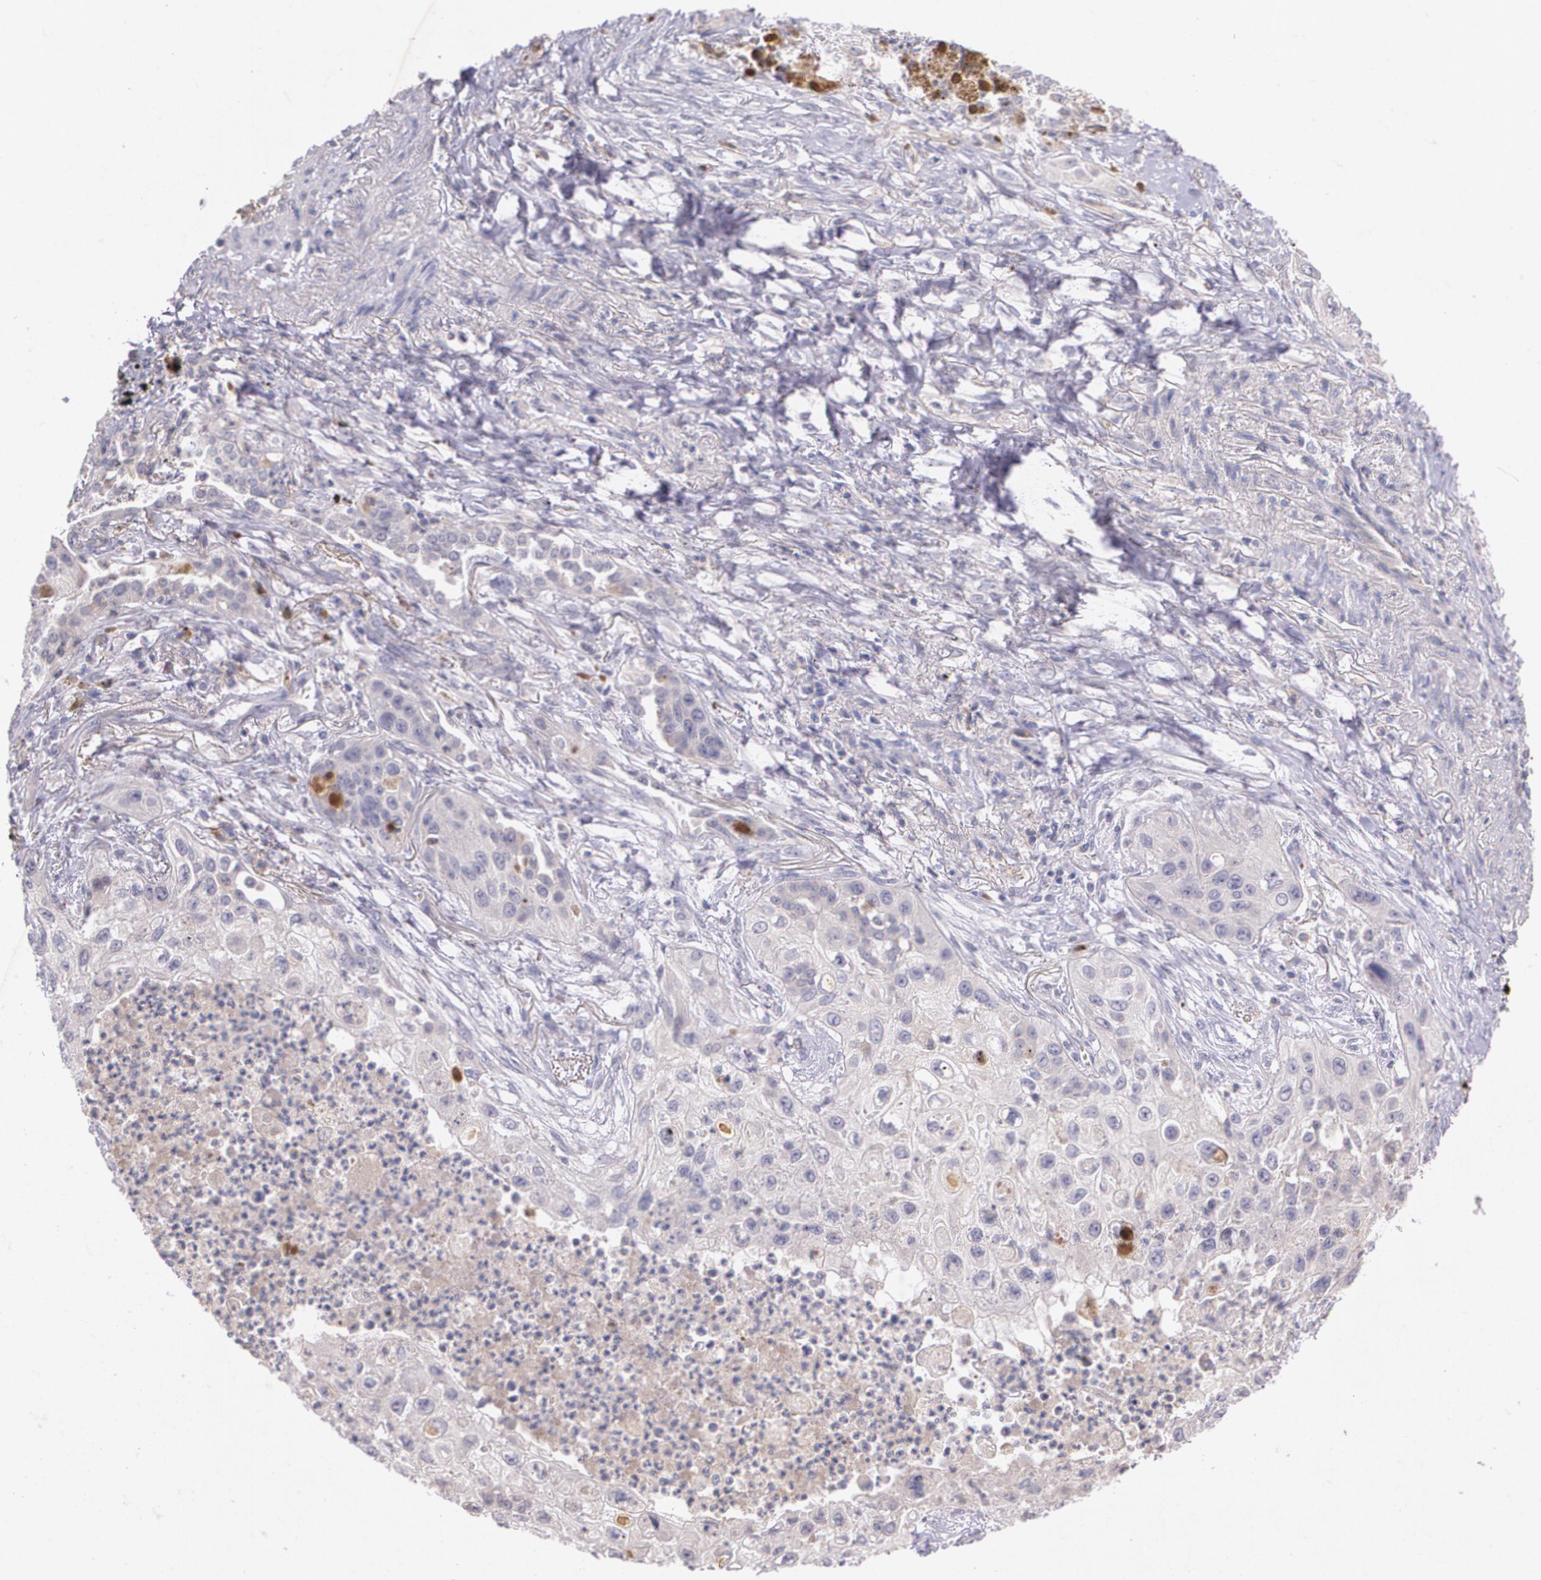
{"staining": {"intensity": "weak", "quantity": "25%-75%", "location": "cytoplasmic/membranous"}, "tissue": "lung cancer", "cell_type": "Tumor cells", "image_type": "cancer", "snomed": [{"axis": "morphology", "description": "Squamous cell carcinoma, NOS"}, {"axis": "topography", "description": "Lung"}], "caption": "Lung cancer stained with a brown dye shows weak cytoplasmic/membranous positive positivity in approximately 25%-75% of tumor cells.", "gene": "TM4SF1", "patient": {"sex": "male", "age": 71}}